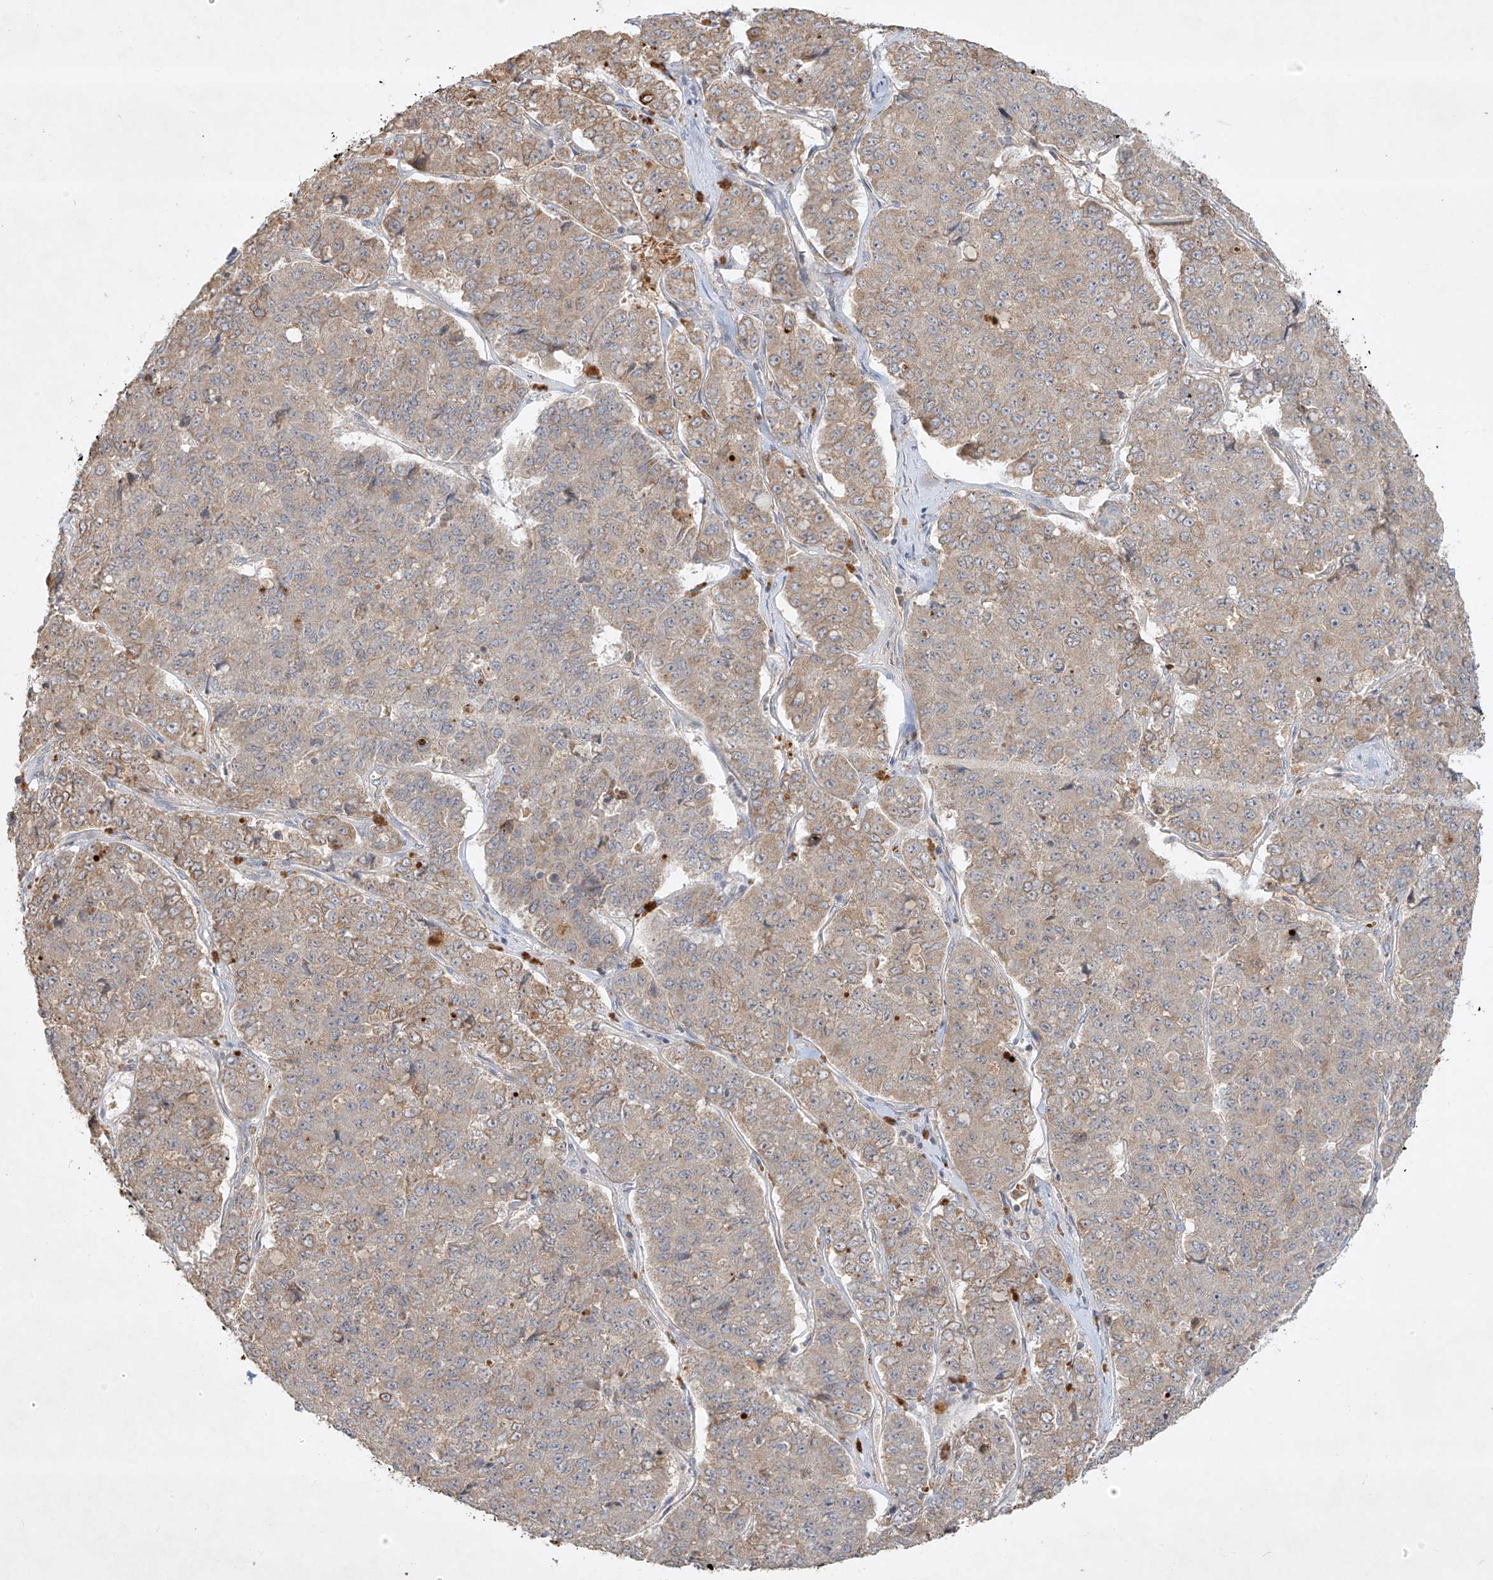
{"staining": {"intensity": "weak", "quantity": "<25%", "location": "cytoplasmic/membranous"}, "tissue": "pancreatic cancer", "cell_type": "Tumor cells", "image_type": "cancer", "snomed": [{"axis": "morphology", "description": "Adenocarcinoma, NOS"}, {"axis": "topography", "description": "Pancreas"}], "caption": "Immunohistochemistry (IHC) micrograph of adenocarcinoma (pancreatic) stained for a protein (brown), which reveals no positivity in tumor cells. (Immunohistochemistry, brightfield microscopy, high magnification).", "gene": "KPNA7", "patient": {"sex": "male", "age": 50}}